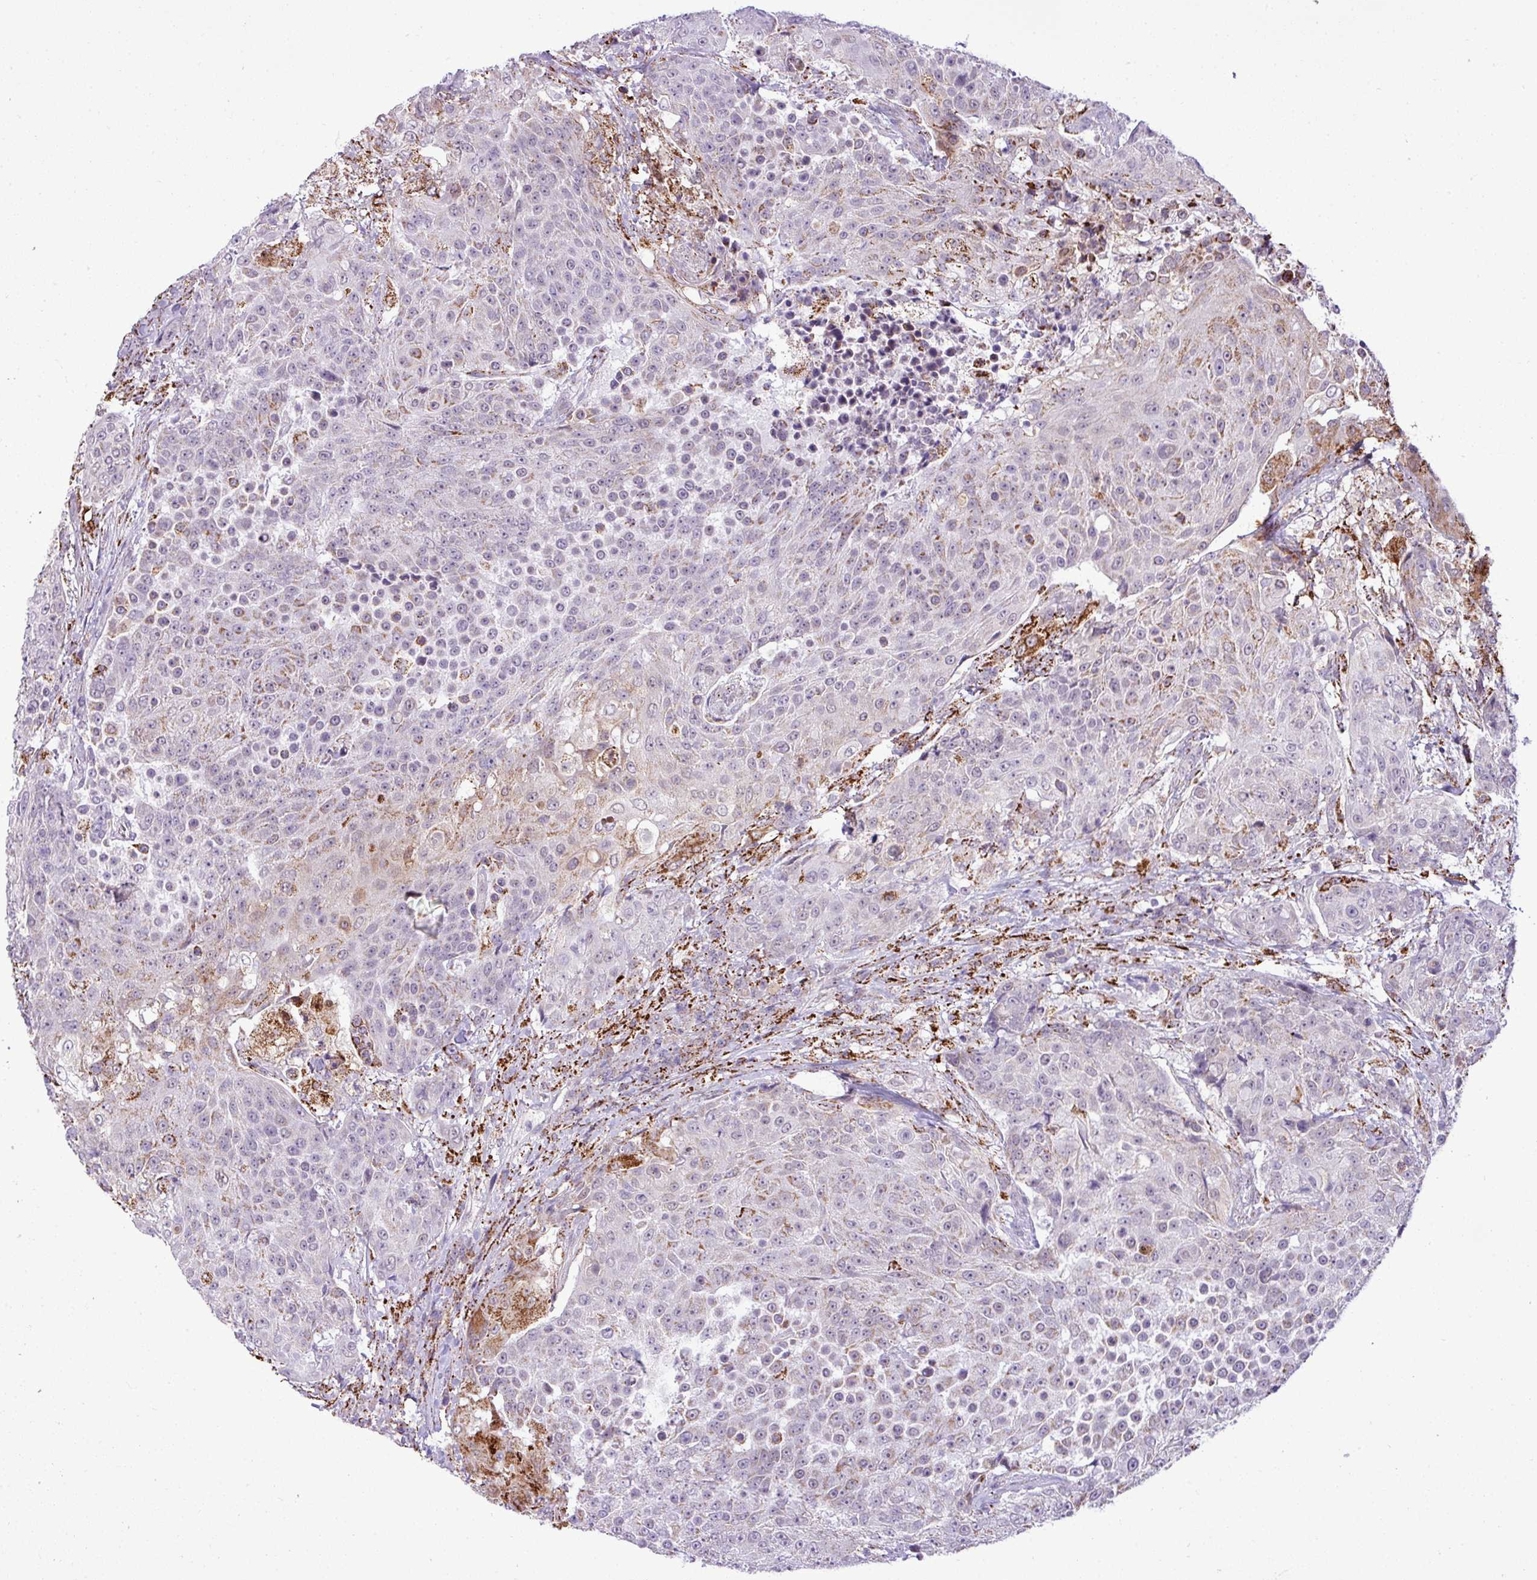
{"staining": {"intensity": "moderate", "quantity": "<25%", "location": "cytoplasmic/membranous"}, "tissue": "urothelial cancer", "cell_type": "Tumor cells", "image_type": "cancer", "snomed": [{"axis": "morphology", "description": "Urothelial carcinoma, High grade"}, {"axis": "topography", "description": "Urinary bladder"}], "caption": "Human urothelial carcinoma (high-grade) stained for a protein (brown) exhibits moderate cytoplasmic/membranous positive positivity in about <25% of tumor cells.", "gene": "SGPP1", "patient": {"sex": "female", "age": 63}}